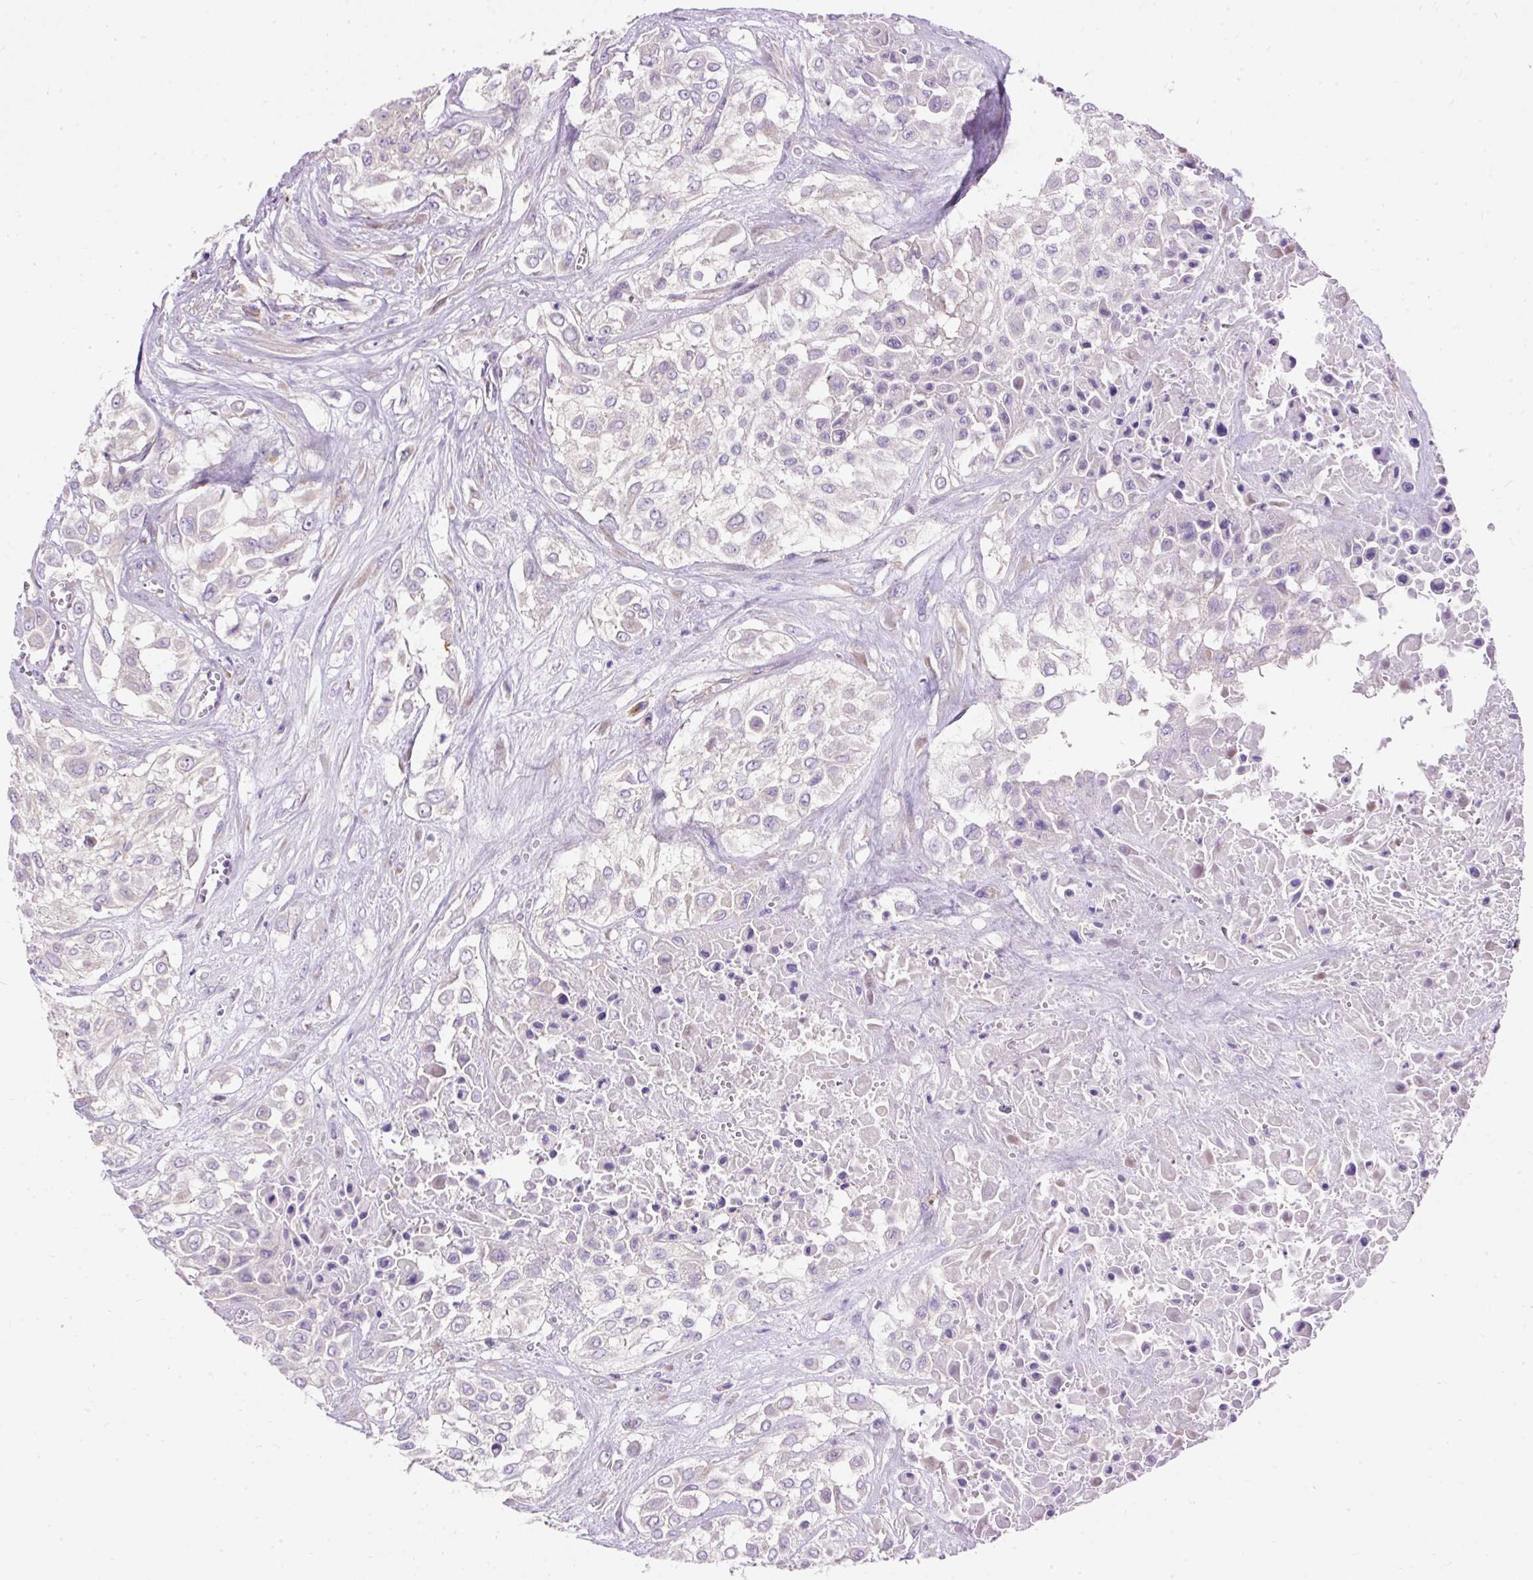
{"staining": {"intensity": "negative", "quantity": "none", "location": "none"}, "tissue": "urothelial cancer", "cell_type": "Tumor cells", "image_type": "cancer", "snomed": [{"axis": "morphology", "description": "Urothelial carcinoma, High grade"}, {"axis": "topography", "description": "Urinary bladder"}], "caption": "Micrograph shows no significant protein expression in tumor cells of urothelial cancer.", "gene": "OR4K15", "patient": {"sex": "male", "age": 57}}